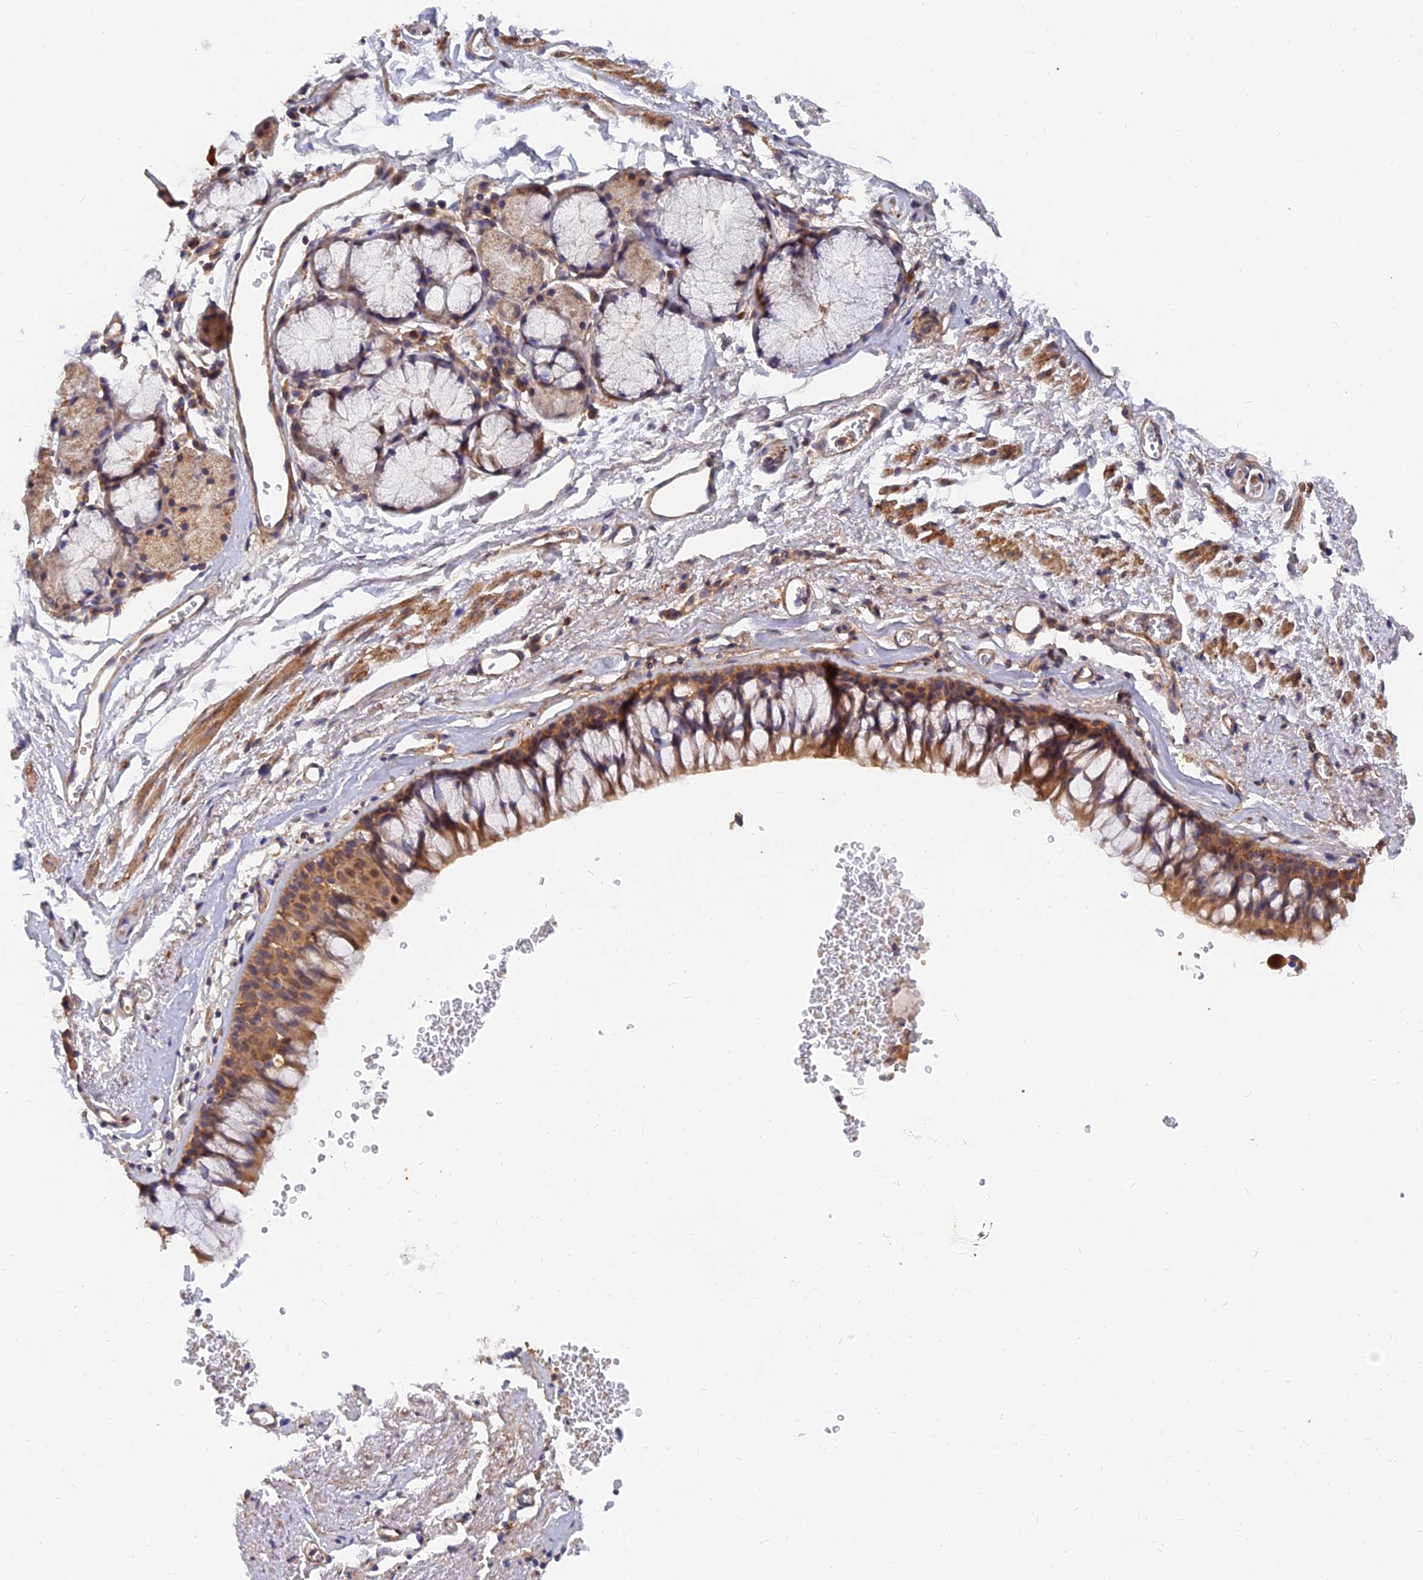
{"staining": {"intensity": "moderate", "quantity": ">75%", "location": "cytoplasmic/membranous"}, "tissue": "bronchus", "cell_type": "Respiratory epithelial cells", "image_type": "normal", "snomed": [{"axis": "morphology", "description": "Normal tissue, NOS"}, {"axis": "morphology", "description": "Inflammation, NOS"}, {"axis": "topography", "description": "Cartilage tissue"}, {"axis": "topography", "description": "Bronchus"}, {"axis": "topography", "description": "Lung"}], "caption": "DAB (3,3'-diaminobenzidine) immunohistochemical staining of normal bronchus shows moderate cytoplasmic/membranous protein expression in about >75% of respiratory epithelial cells. Using DAB (brown) and hematoxylin (blue) stains, captured at high magnification using brightfield microscopy.", "gene": "SLC38A11", "patient": {"sex": "female", "age": 64}}